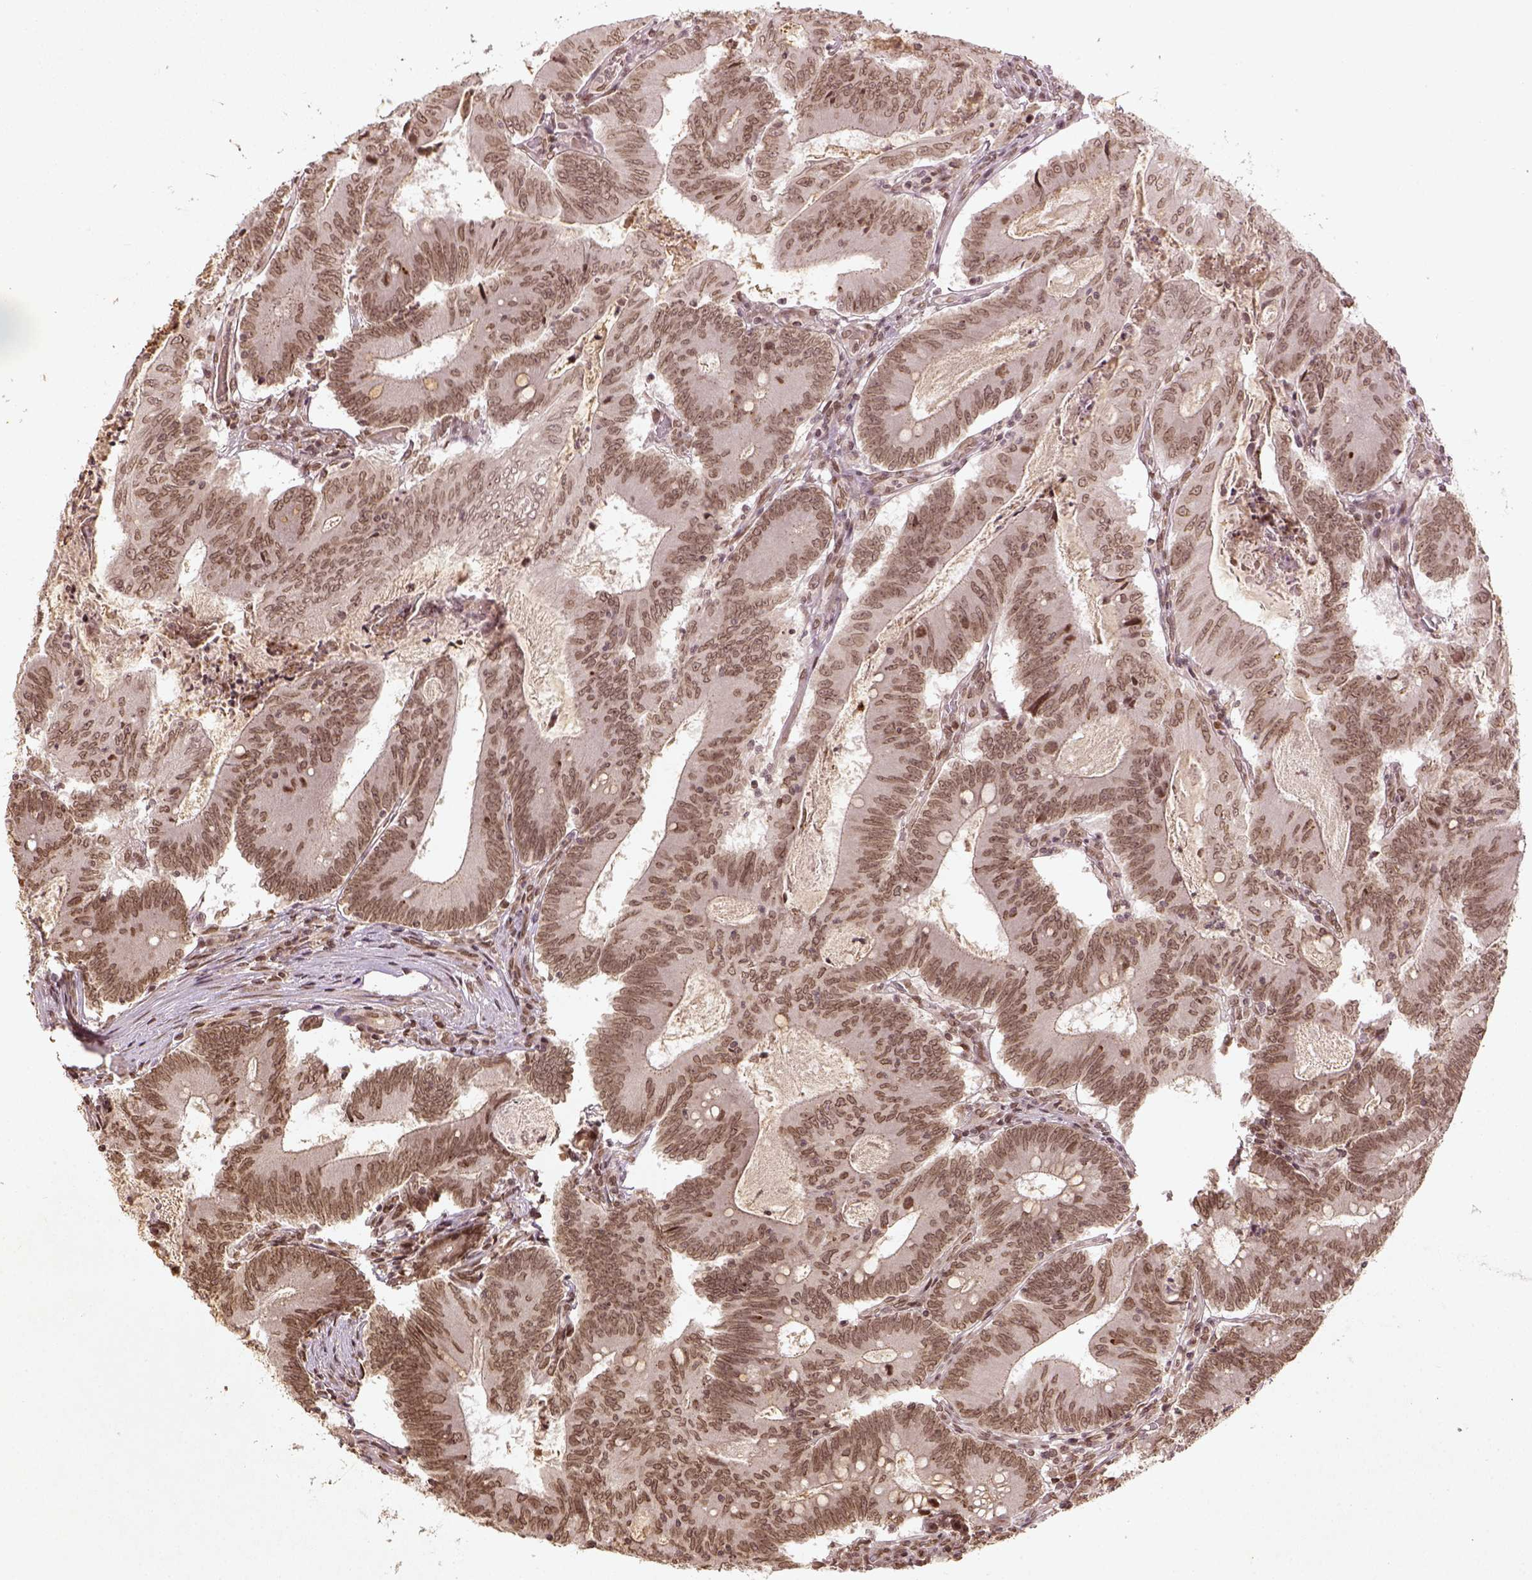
{"staining": {"intensity": "moderate", "quantity": ">75%", "location": "nuclear"}, "tissue": "colorectal cancer", "cell_type": "Tumor cells", "image_type": "cancer", "snomed": [{"axis": "morphology", "description": "Adenocarcinoma, NOS"}, {"axis": "topography", "description": "Colon"}], "caption": "IHC histopathology image of human colorectal cancer (adenocarcinoma) stained for a protein (brown), which demonstrates medium levels of moderate nuclear staining in about >75% of tumor cells.", "gene": "BANF1", "patient": {"sex": "female", "age": 70}}